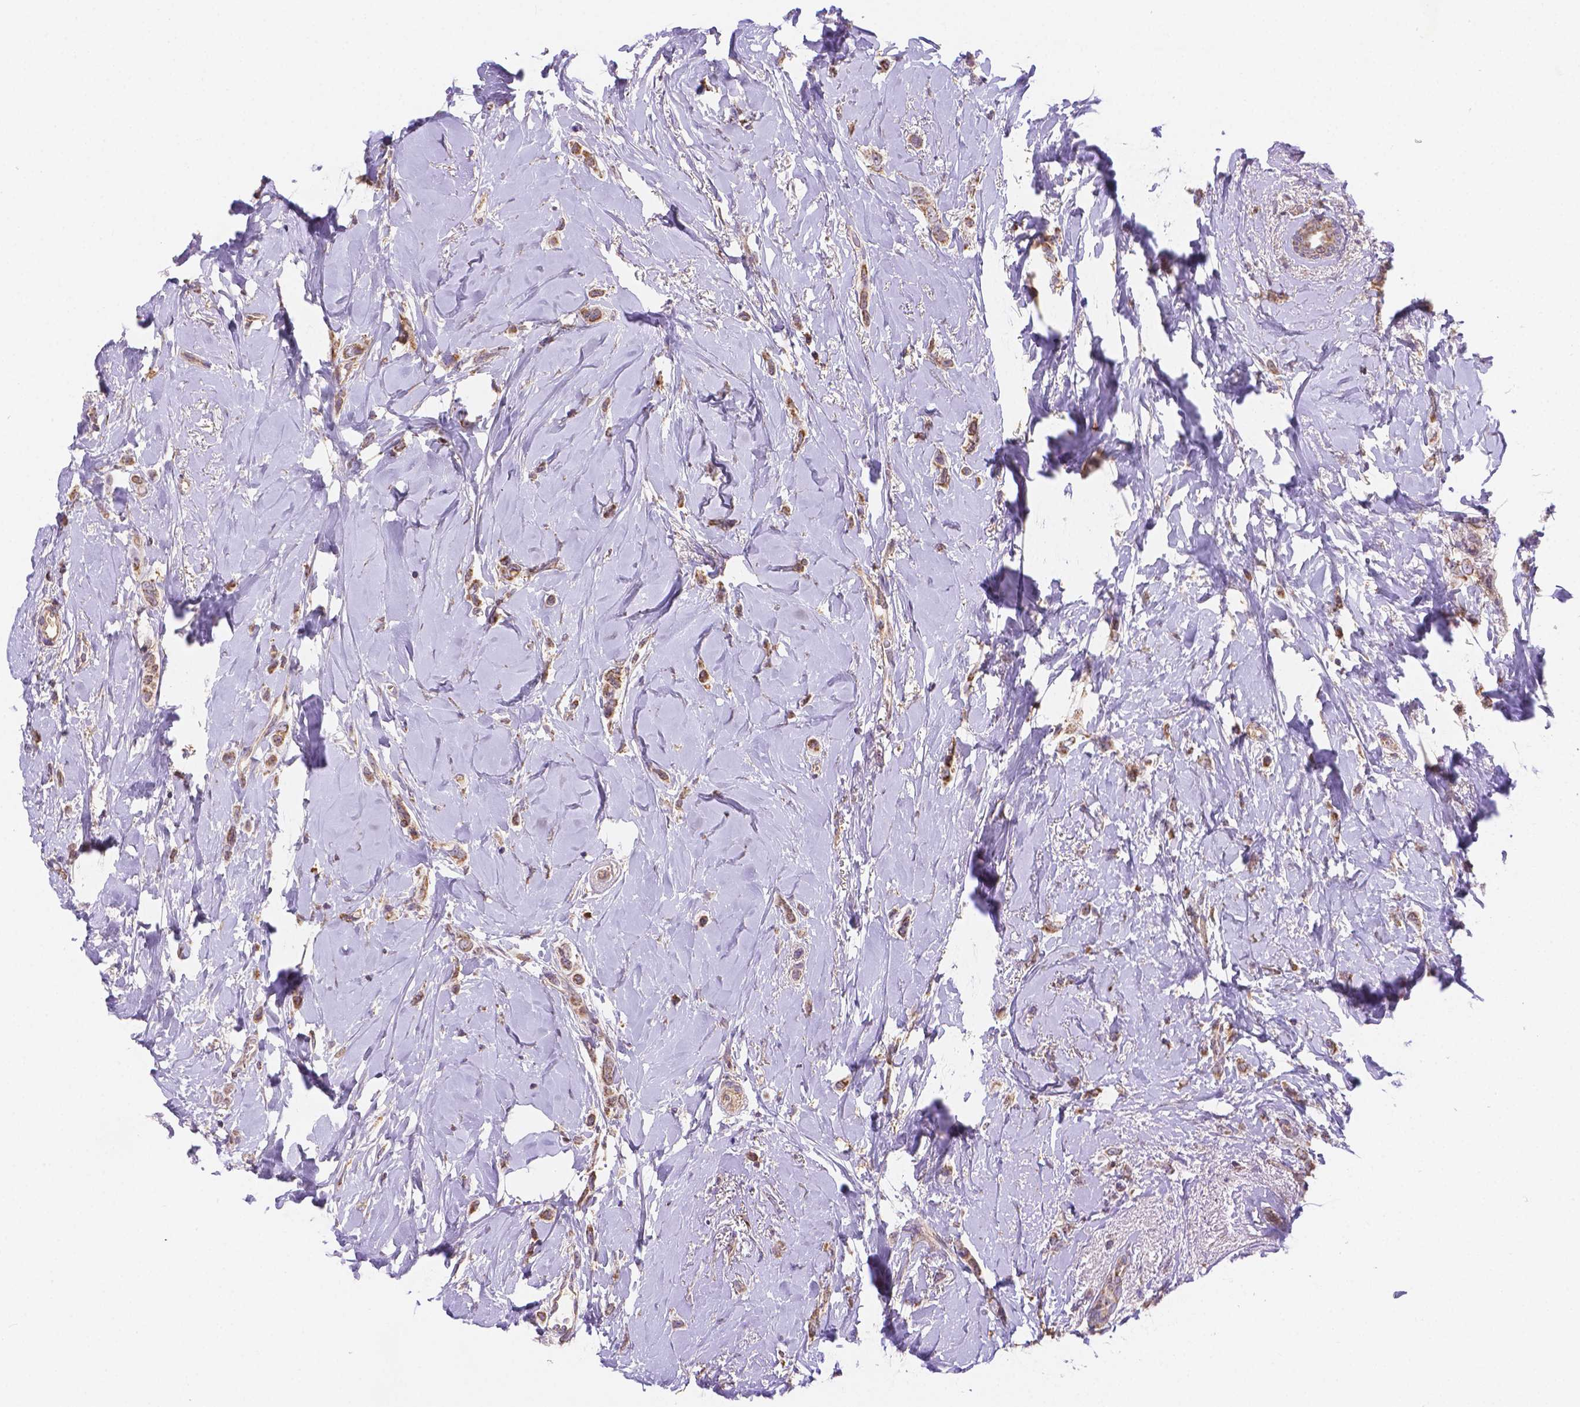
{"staining": {"intensity": "moderate", "quantity": ">75%", "location": "cytoplasmic/membranous"}, "tissue": "breast cancer", "cell_type": "Tumor cells", "image_type": "cancer", "snomed": [{"axis": "morphology", "description": "Lobular carcinoma"}, {"axis": "topography", "description": "Breast"}], "caption": "Moderate cytoplasmic/membranous positivity is seen in approximately >75% of tumor cells in breast cancer (lobular carcinoma).", "gene": "CYYR1", "patient": {"sex": "female", "age": 66}}